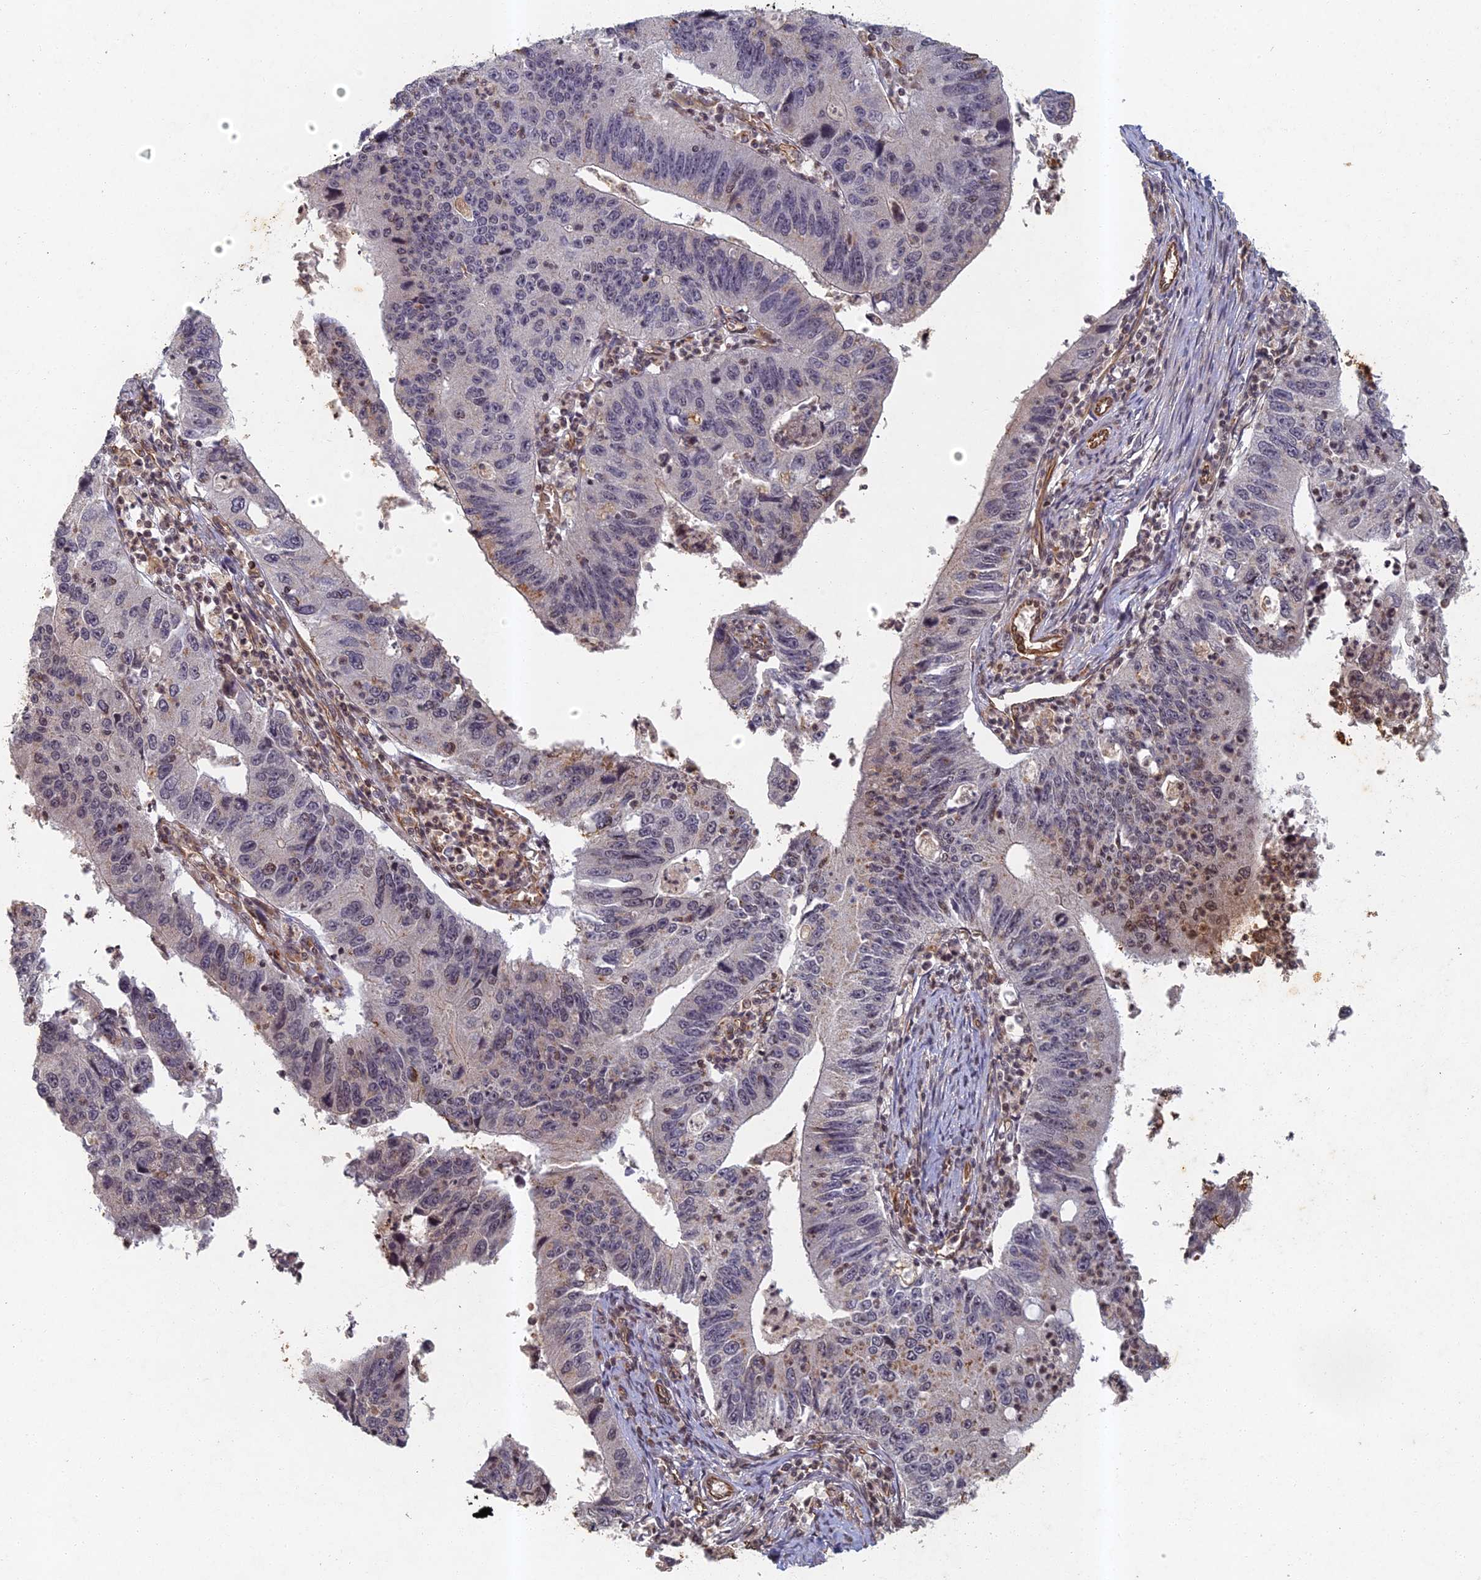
{"staining": {"intensity": "negative", "quantity": "none", "location": "none"}, "tissue": "stomach cancer", "cell_type": "Tumor cells", "image_type": "cancer", "snomed": [{"axis": "morphology", "description": "Adenocarcinoma, NOS"}, {"axis": "topography", "description": "Stomach"}], "caption": "Immunohistochemistry of human stomach adenocarcinoma displays no positivity in tumor cells.", "gene": "ABCB10", "patient": {"sex": "male", "age": 59}}